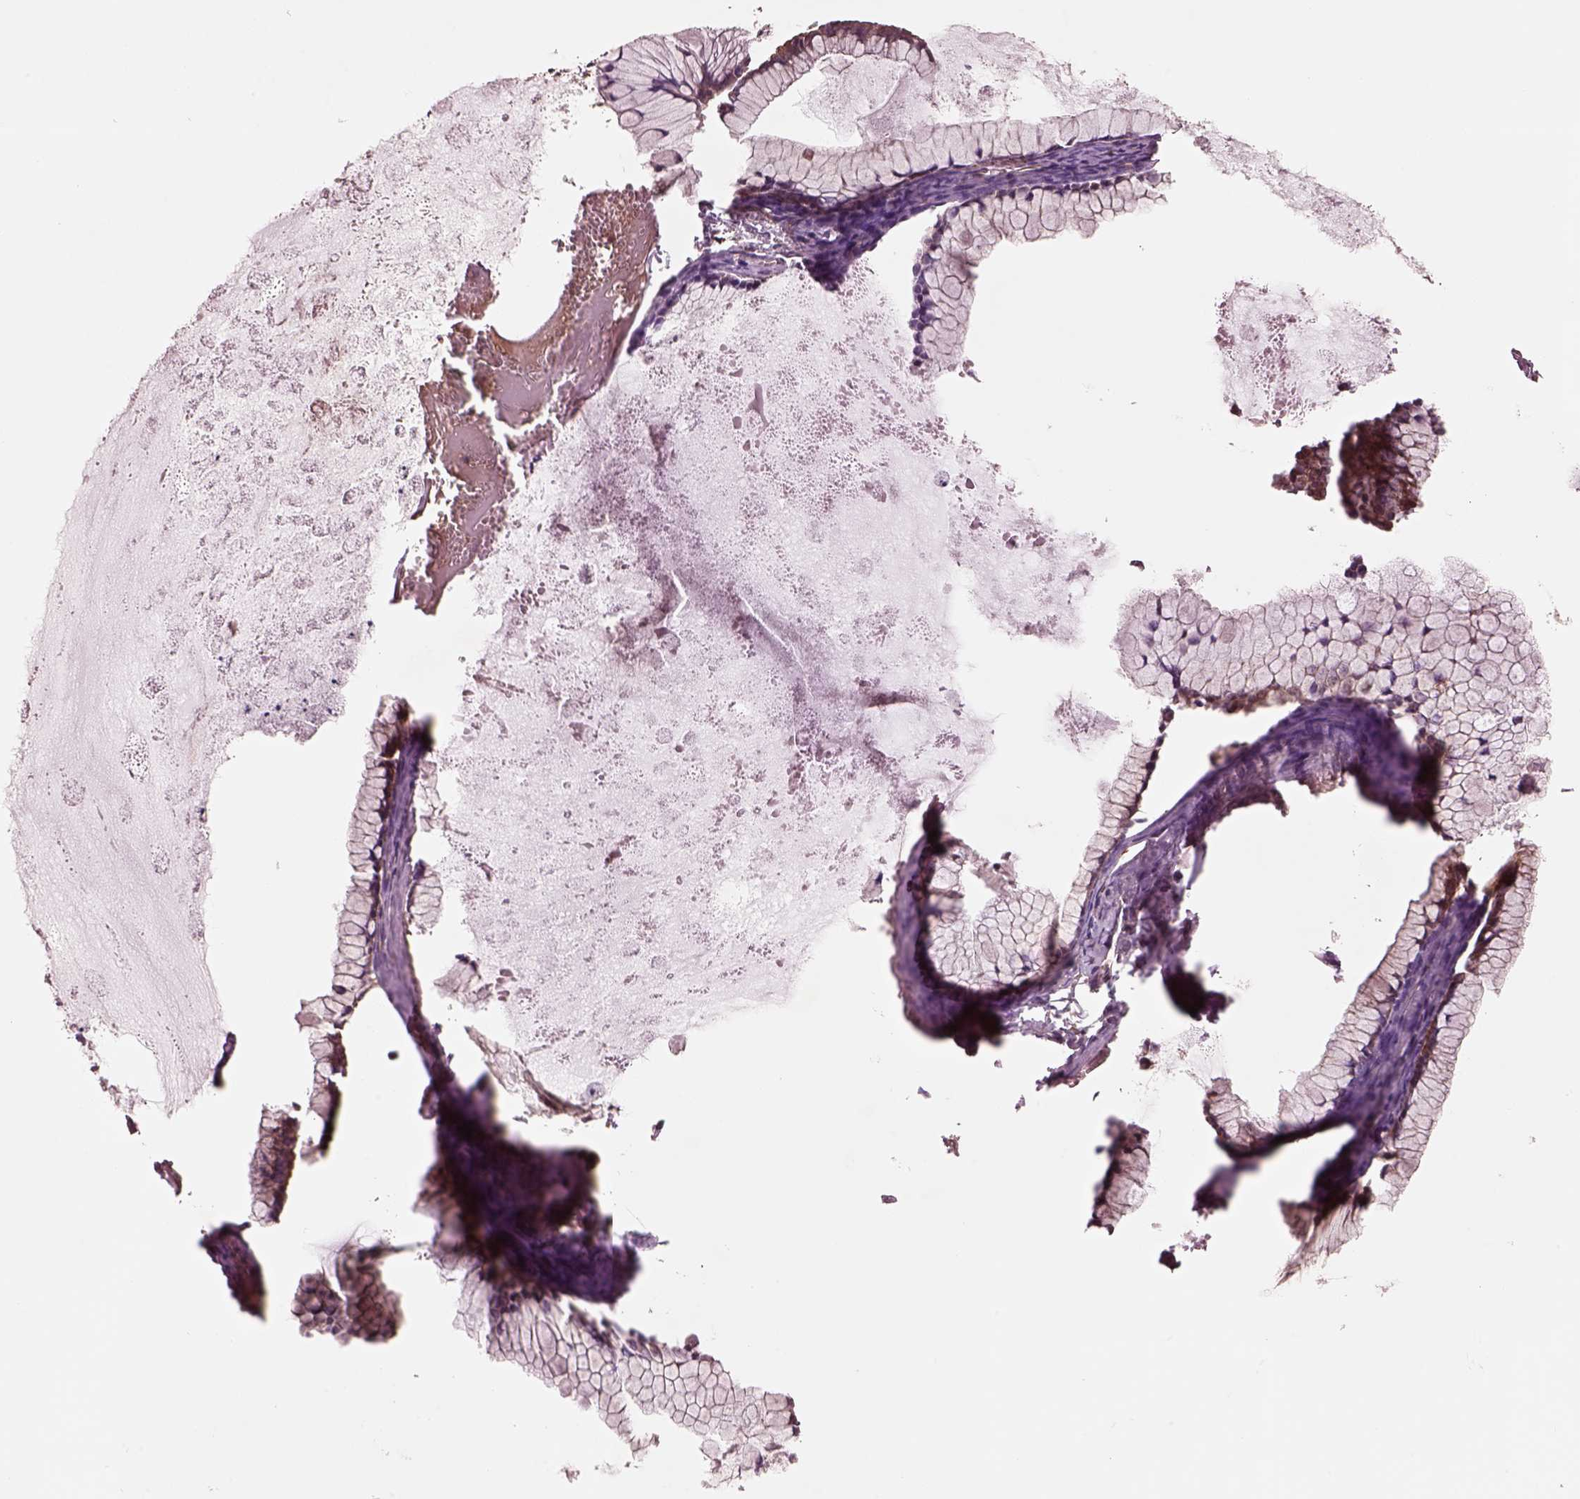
{"staining": {"intensity": "moderate", "quantity": "<25%", "location": "cytoplasmic/membranous"}, "tissue": "ovarian cancer", "cell_type": "Tumor cells", "image_type": "cancer", "snomed": [{"axis": "morphology", "description": "Cystadenocarcinoma, mucinous, NOS"}, {"axis": "topography", "description": "Ovary"}], "caption": "Immunohistochemistry (IHC) histopathology image of neoplastic tissue: mucinous cystadenocarcinoma (ovarian) stained using immunohistochemistry shows low levels of moderate protein expression localized specifically in the cytoplasmic/membranous of tumor cells, appearing as a cytoplasmic/membranous brown color.", "gene": "WASHC2A", "patient": {"sex": "female", "age": 41}}